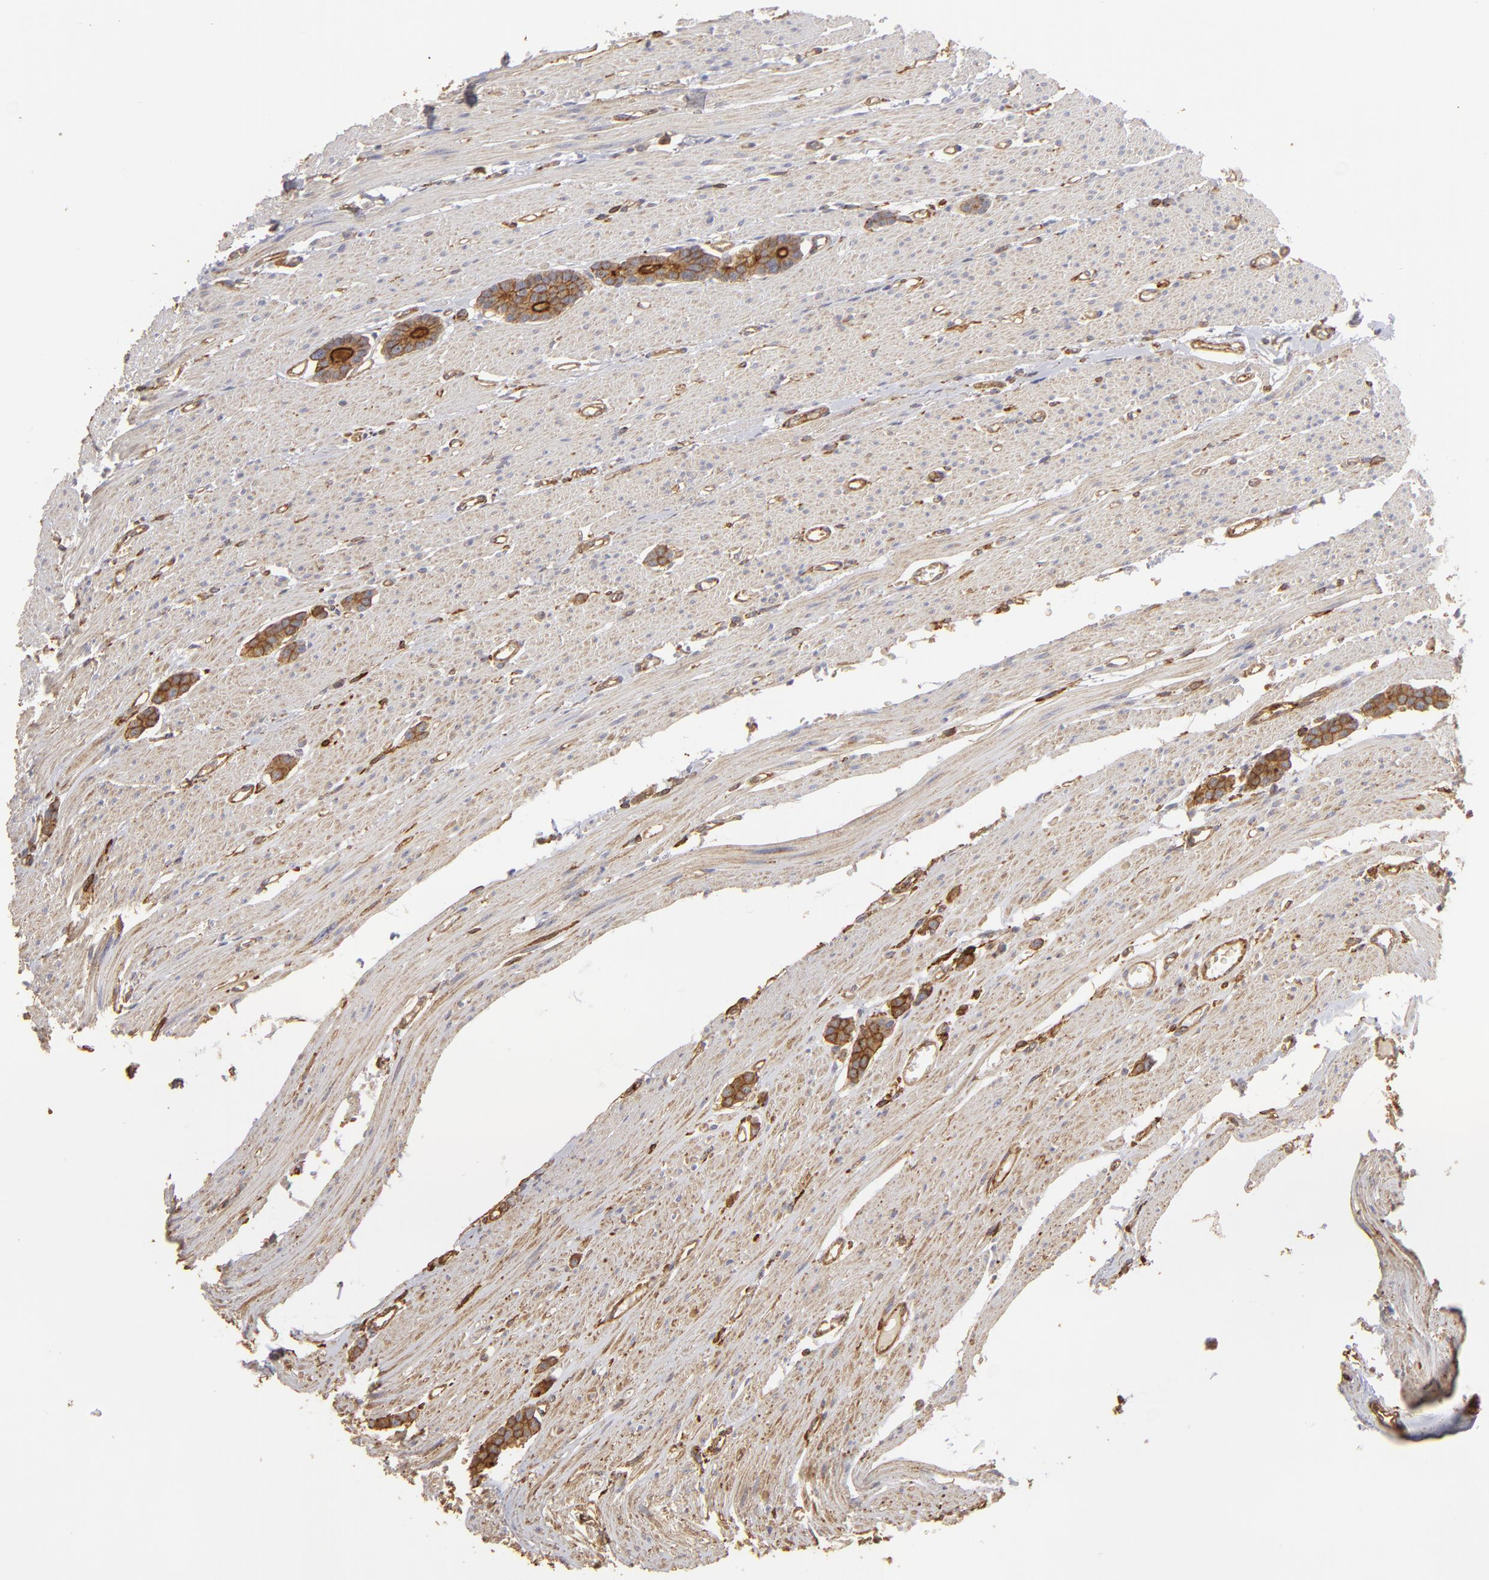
{"staining": {"intensity": "strong", "quantity": ">75%", "location": "cytoplasmic/membranous"}, "tissue": "carcinoid", "cell_type": "Tumor cells", "image_type": "cancer", "snomed": [{"axis": "morphology", "description": "Carcinoid, malignant, NOS"}, {"axis": "topography", "description": "Small intestine"}], "caption": "Immunohistochemistry (IHC) photomicrograph of neoplastic tissue: human malignant carcinoid stained using IHC reveals high levels of strong protein expression localized specifically in the cytoplasmic/membranous of tumor cells, appearing as a cytoplasmic/membranous brown color.", "gene": "ACTB", "patient": {"sex": "male", "age": 60}}